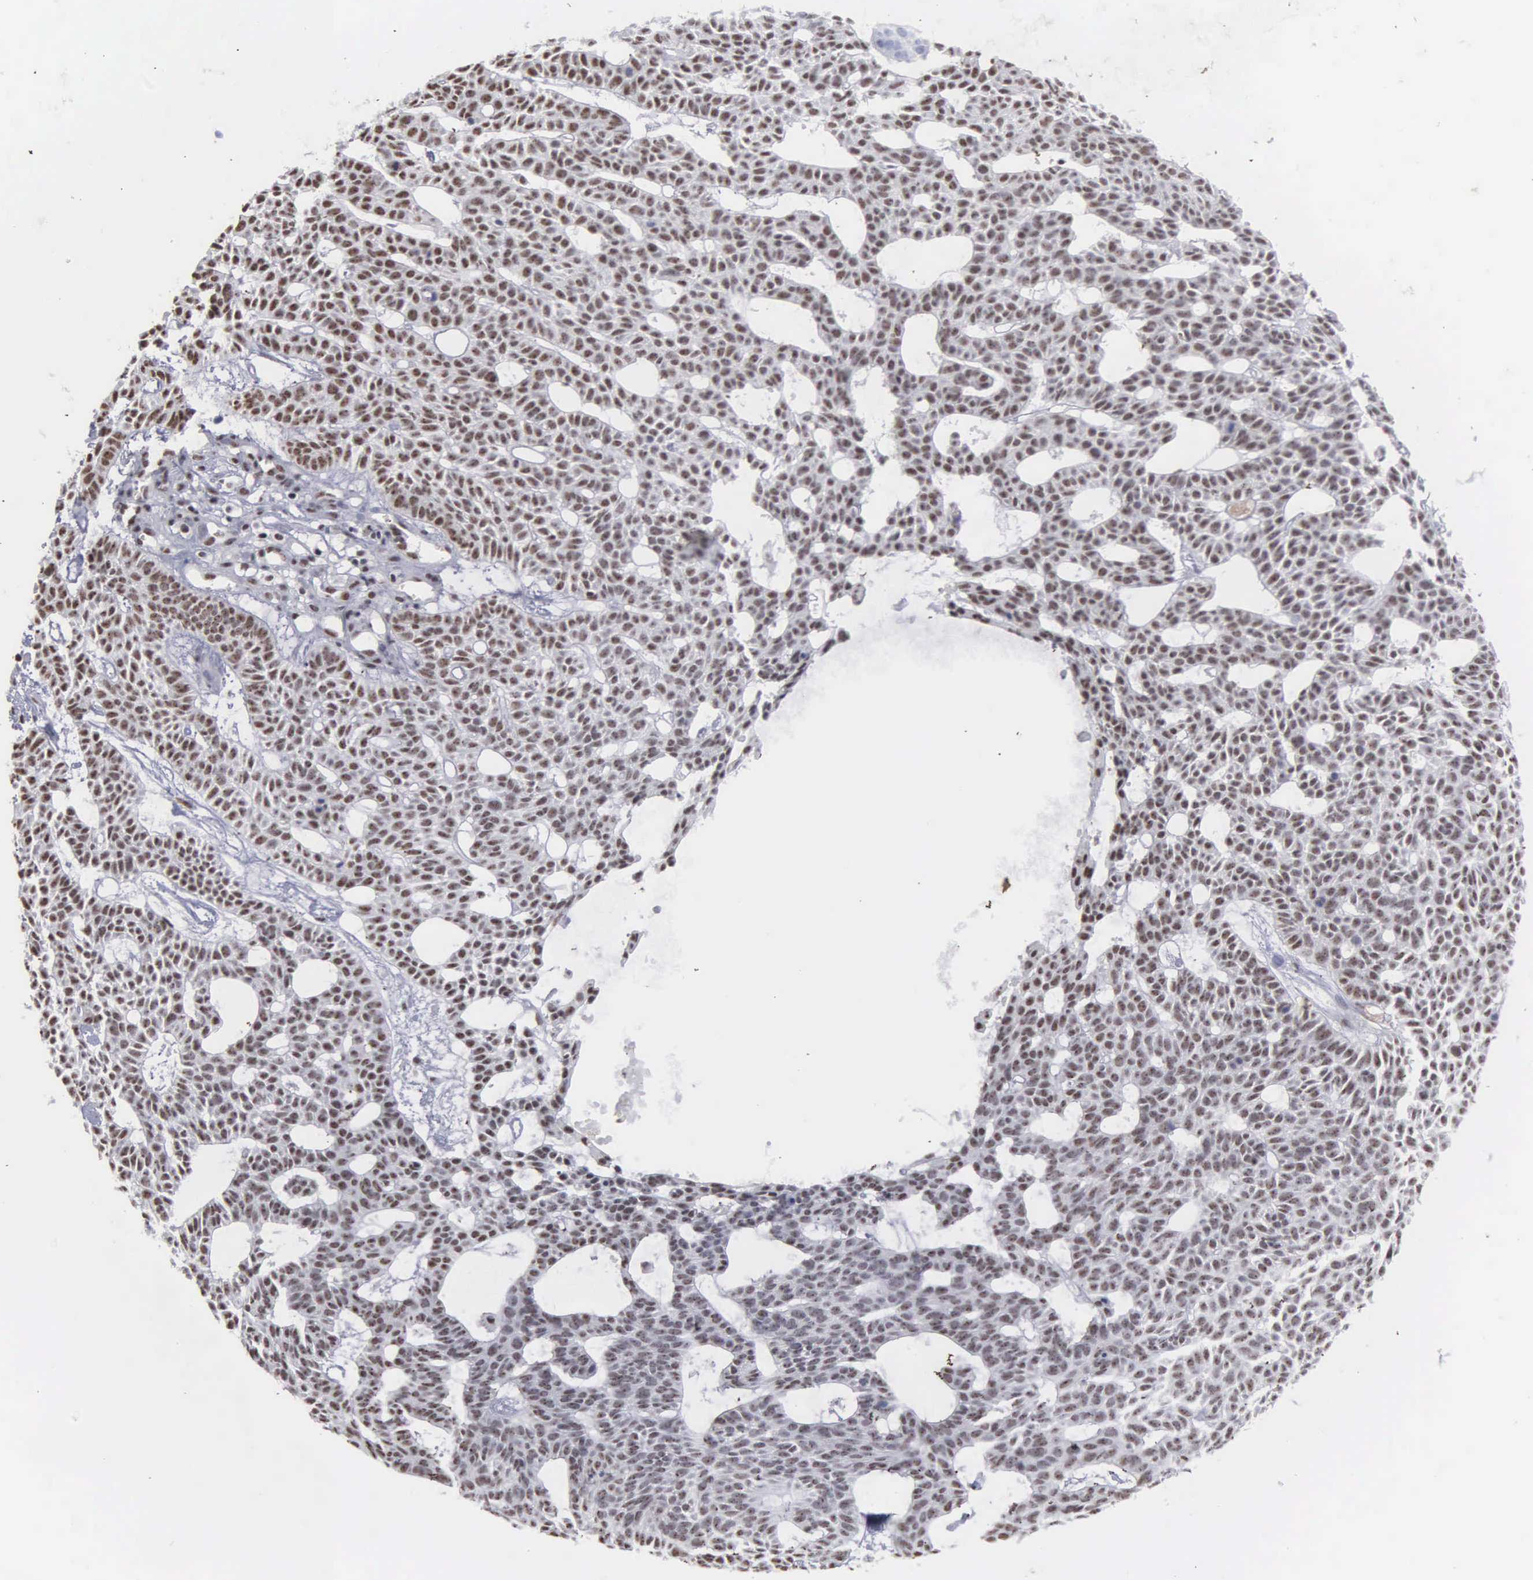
{"staining": {"intensity": "weak", "quantity": ">75%", "location": "nuclear"}, "tissue": "skin cancer", "cell_type": "Tumor cells", "image_type": "cancer", "snomed": [{"axis": "morphology", "description": "Basal cell carcinoma"}, {"axis": "topography", "description": "Skin"}], "caption": "Tumor cells demonstrate low levels of weak nuclear positivity in about >75% of cells in skin cancer (basal cell carcinoma). The staining was performed using DAB (3,3'-diaminobenzidine) to visualize the protein expression in brown, while the nuclei were stained in blue with hematoxylin (Magnification: 20x).", "gene": "KIAA0586", "patient": {"sex": "male", "age": 75}}